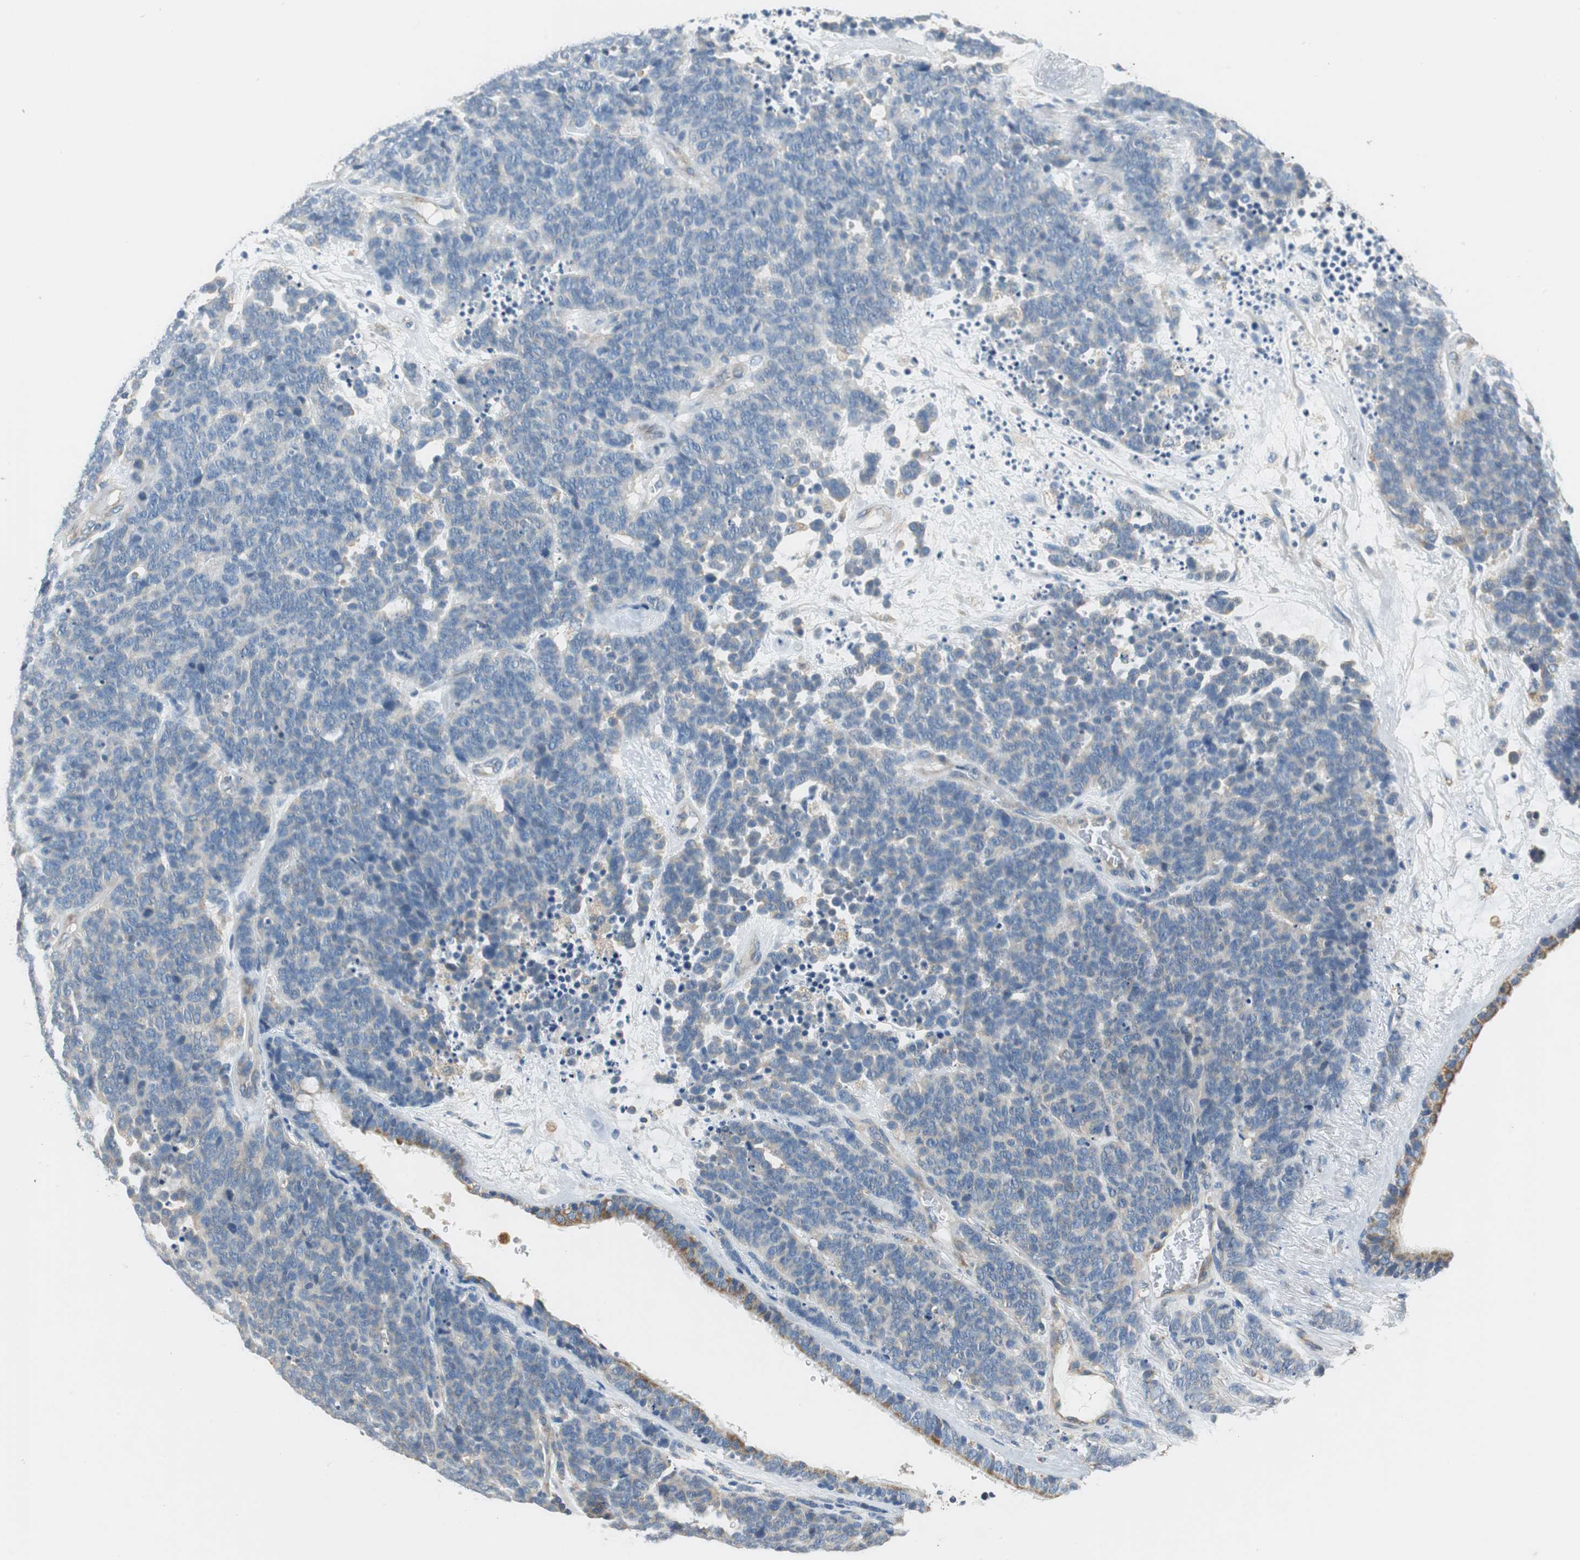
{"staining": {"intensity": "negative", "quantity": "none", "location": "none"}, "tissue": "lung cancer", "cell_type": "Tumor cells", "image_type": "cancer", "snomed": [{"axis": "morphology", "description": "Neoplasm, malignant, NOS"}, {"axis": "topography", "description": "Lung"}], "caption": "Immunohistochemistry photomicrograph of lung cancer (malignant neoplasm) stained for a protein (brown), which exhibits no staining in tumor cells.", "gene": "GSTK1", "patient": {"sex": "female", "age": 58}}